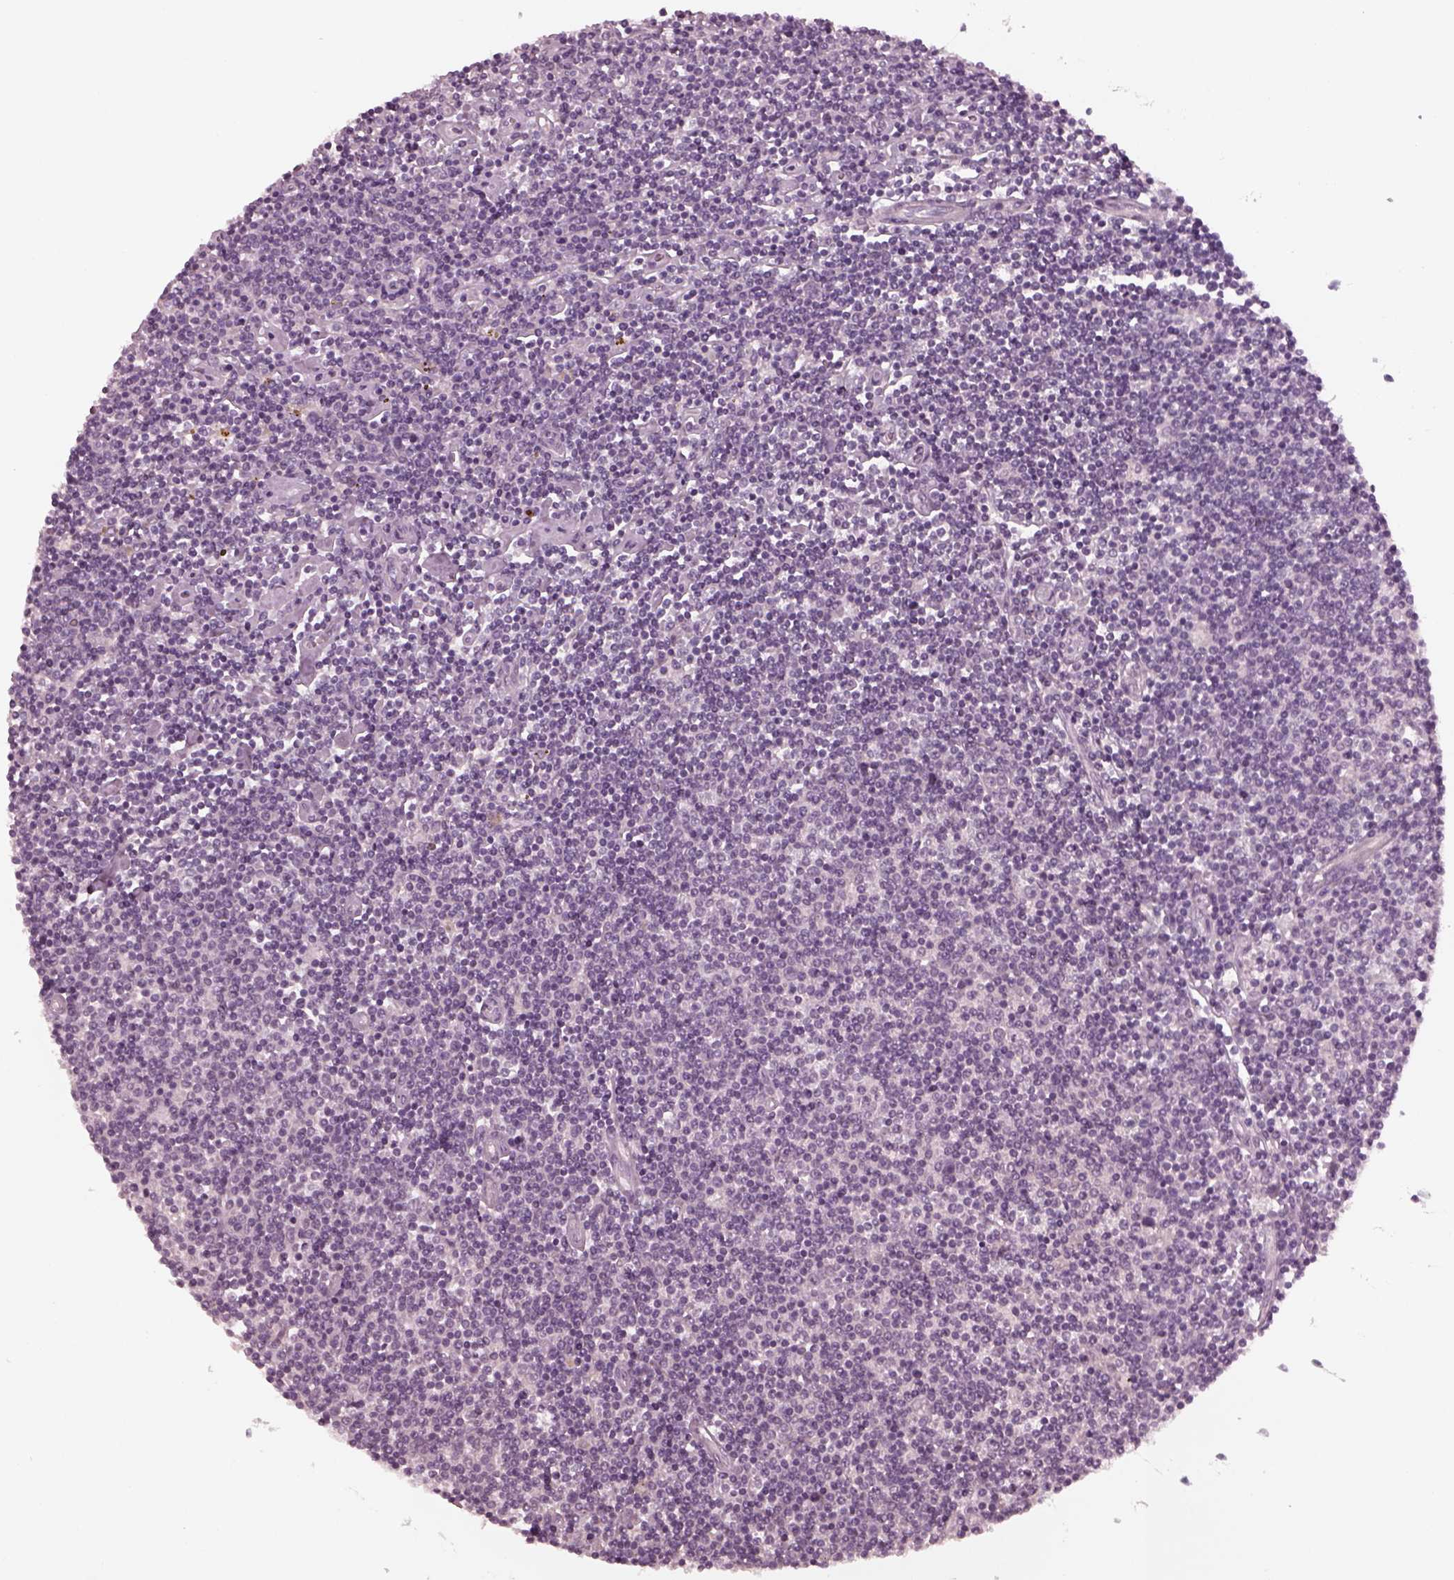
{"staining": {"intensity": "negative", "quantity": "none", "location": "none"}, "tissue": "lymphoma", "cell_type": "Tumor cells", "image_type": "cancer", "snomed": [{"axis": "morphology", "description": "Hodgkin's disease, NOS"}, {"axis": "topography", "description": "Lymph node"}], "caption": "This is a image of IHC staining of lymphoma, which shows no staining in tumor cells.", "gene": "YY2", "patient": {"sex": "male", "age": 40}}